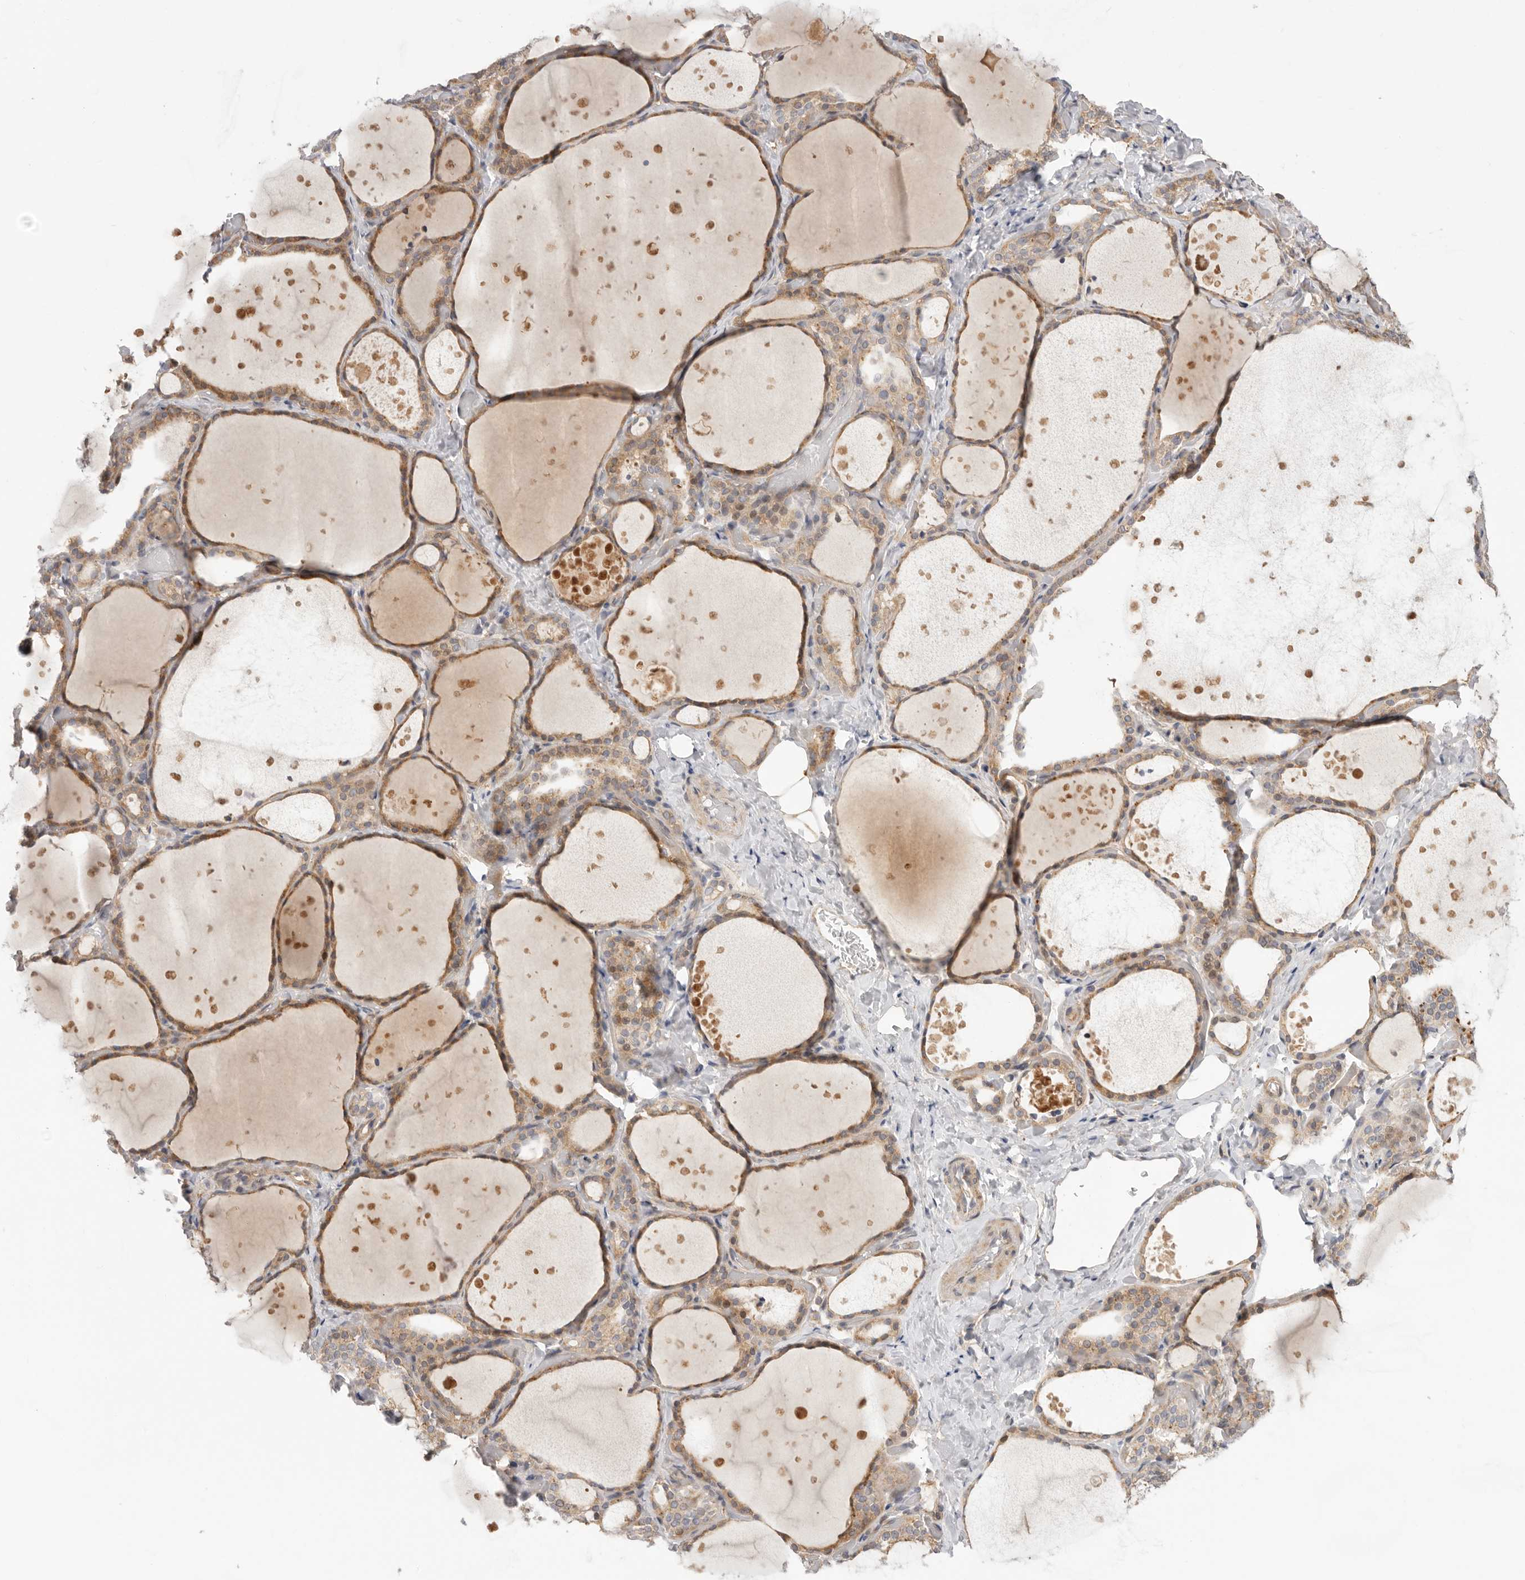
{"staining": {"intensity": "moderate", "quantity": ">75%", "location": "cytoplasmic/membranous"}, "tissue": "thyroid gland", "cell_type": "Glandular cells", "image_type": "normal", "snomed": [{"axis": "morphology", "description": "Normal tissue, NOS"}, {"axis": "topography", "description": "Thyroid gland"}], "caption": "Immunohistochemistry (IHC) staining of normal thyroid gland, which demonstrates medium levels of moderate cytoplasmic/membranous expression in approximately >75% of glandular cells indicating moderate cytoplasmic/membranous protein staining. The staining was performed using DAB (brown) for protein detection and nuclei were counterstained in hematoxylin (blue).", "gene": "USH1C", "patient": {"sex": "female", "age": 44}}